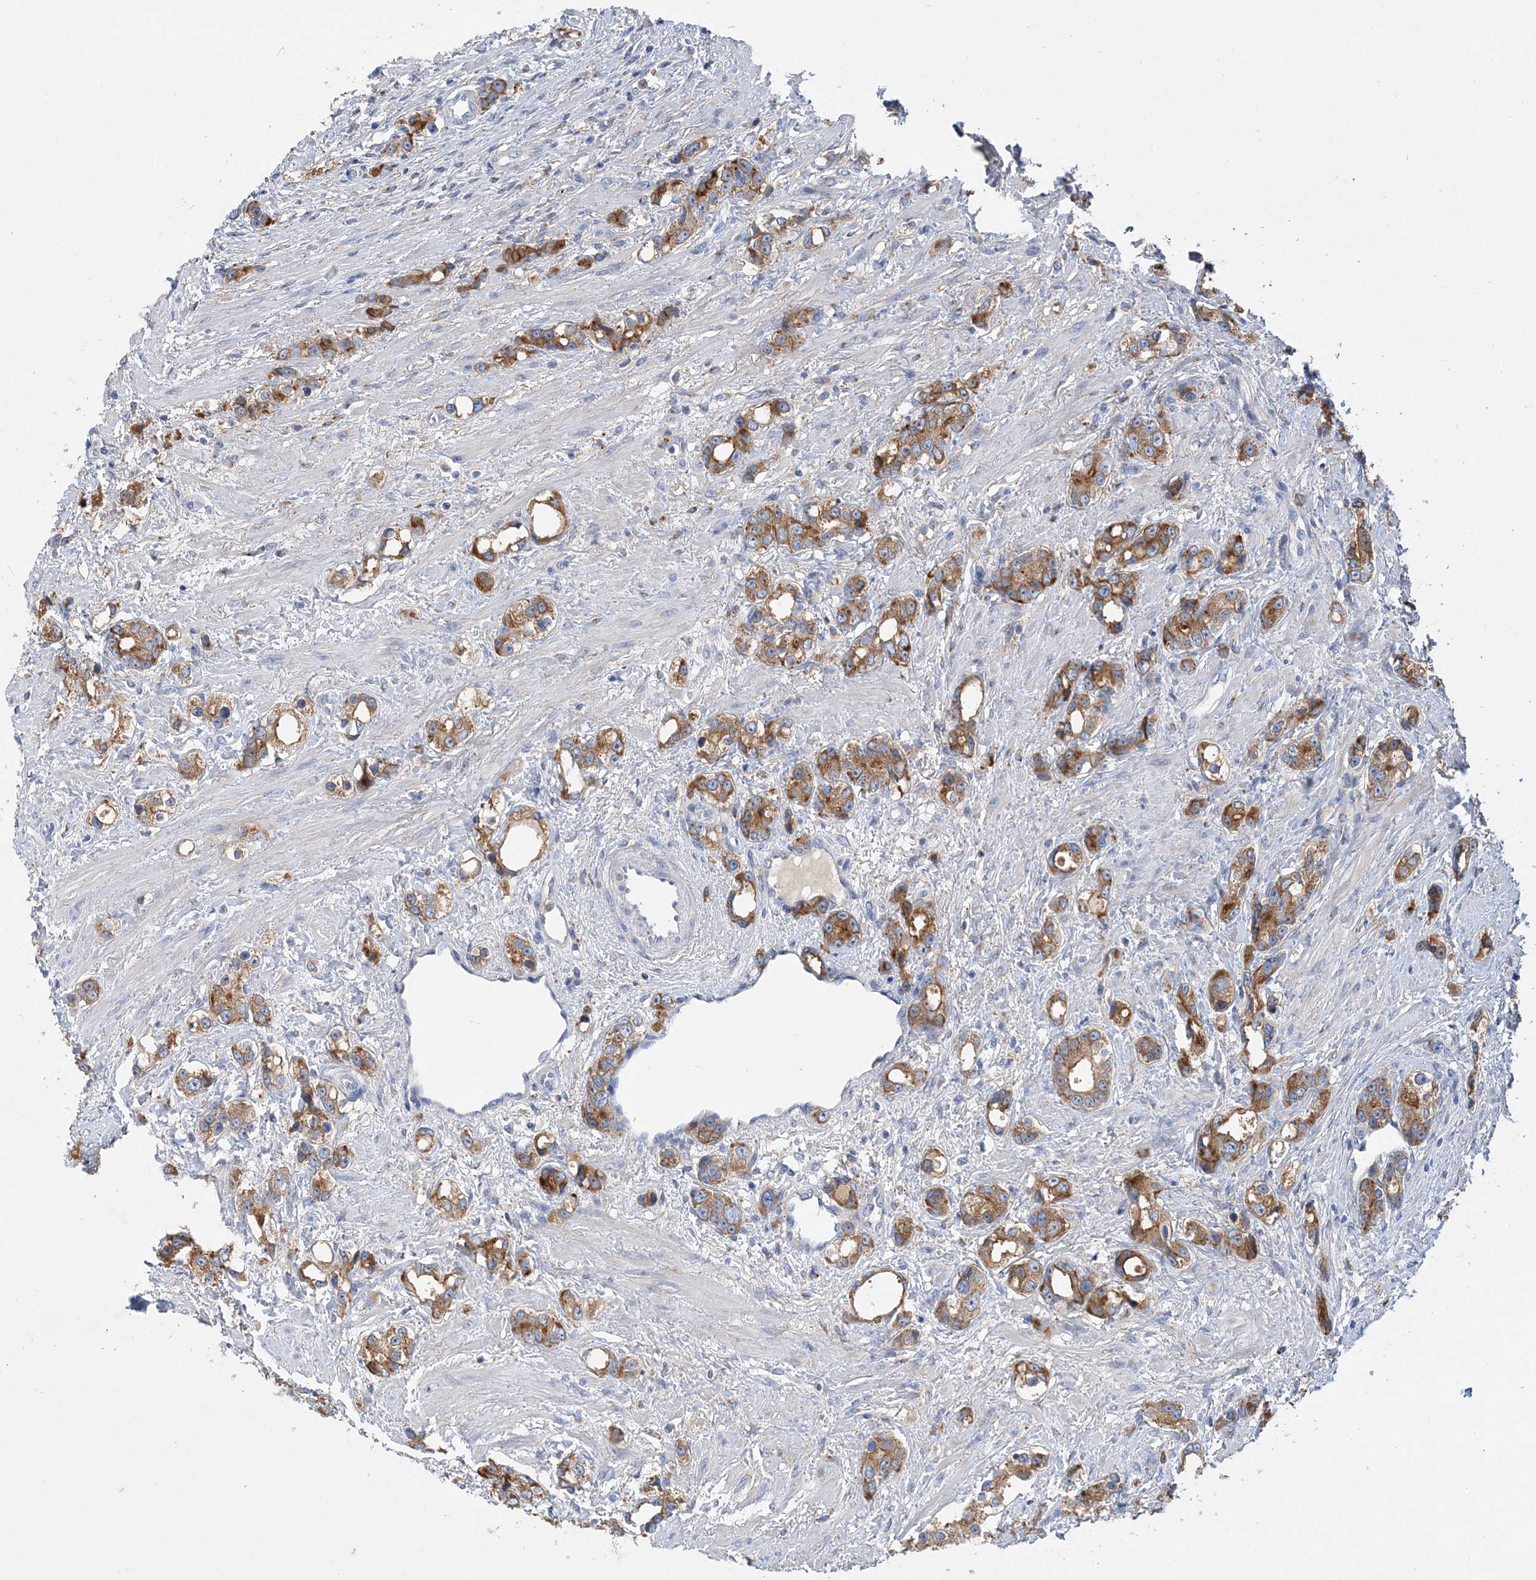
{"staining": {"intensity": "moderate", "quantity": ">75%", "location": "cytoplasmic/membranous"}, "tissue": "prostate cancer", "cell_type": "Tumor cells", "image_type": "cancer", "snomed": [{"axis": "morphology", "description": "Adenocarcinoma, High grade"}, {"axis": "topography", "description": "Prostate"}], "caption": "Immunohistochemical staining of human prostate cancer displays moderate cytoplasmic/membranous protein expression in approximately >75% of tumor cells.", "gene": "GRINA", "patient": {"sex": "male", "age": 63}}